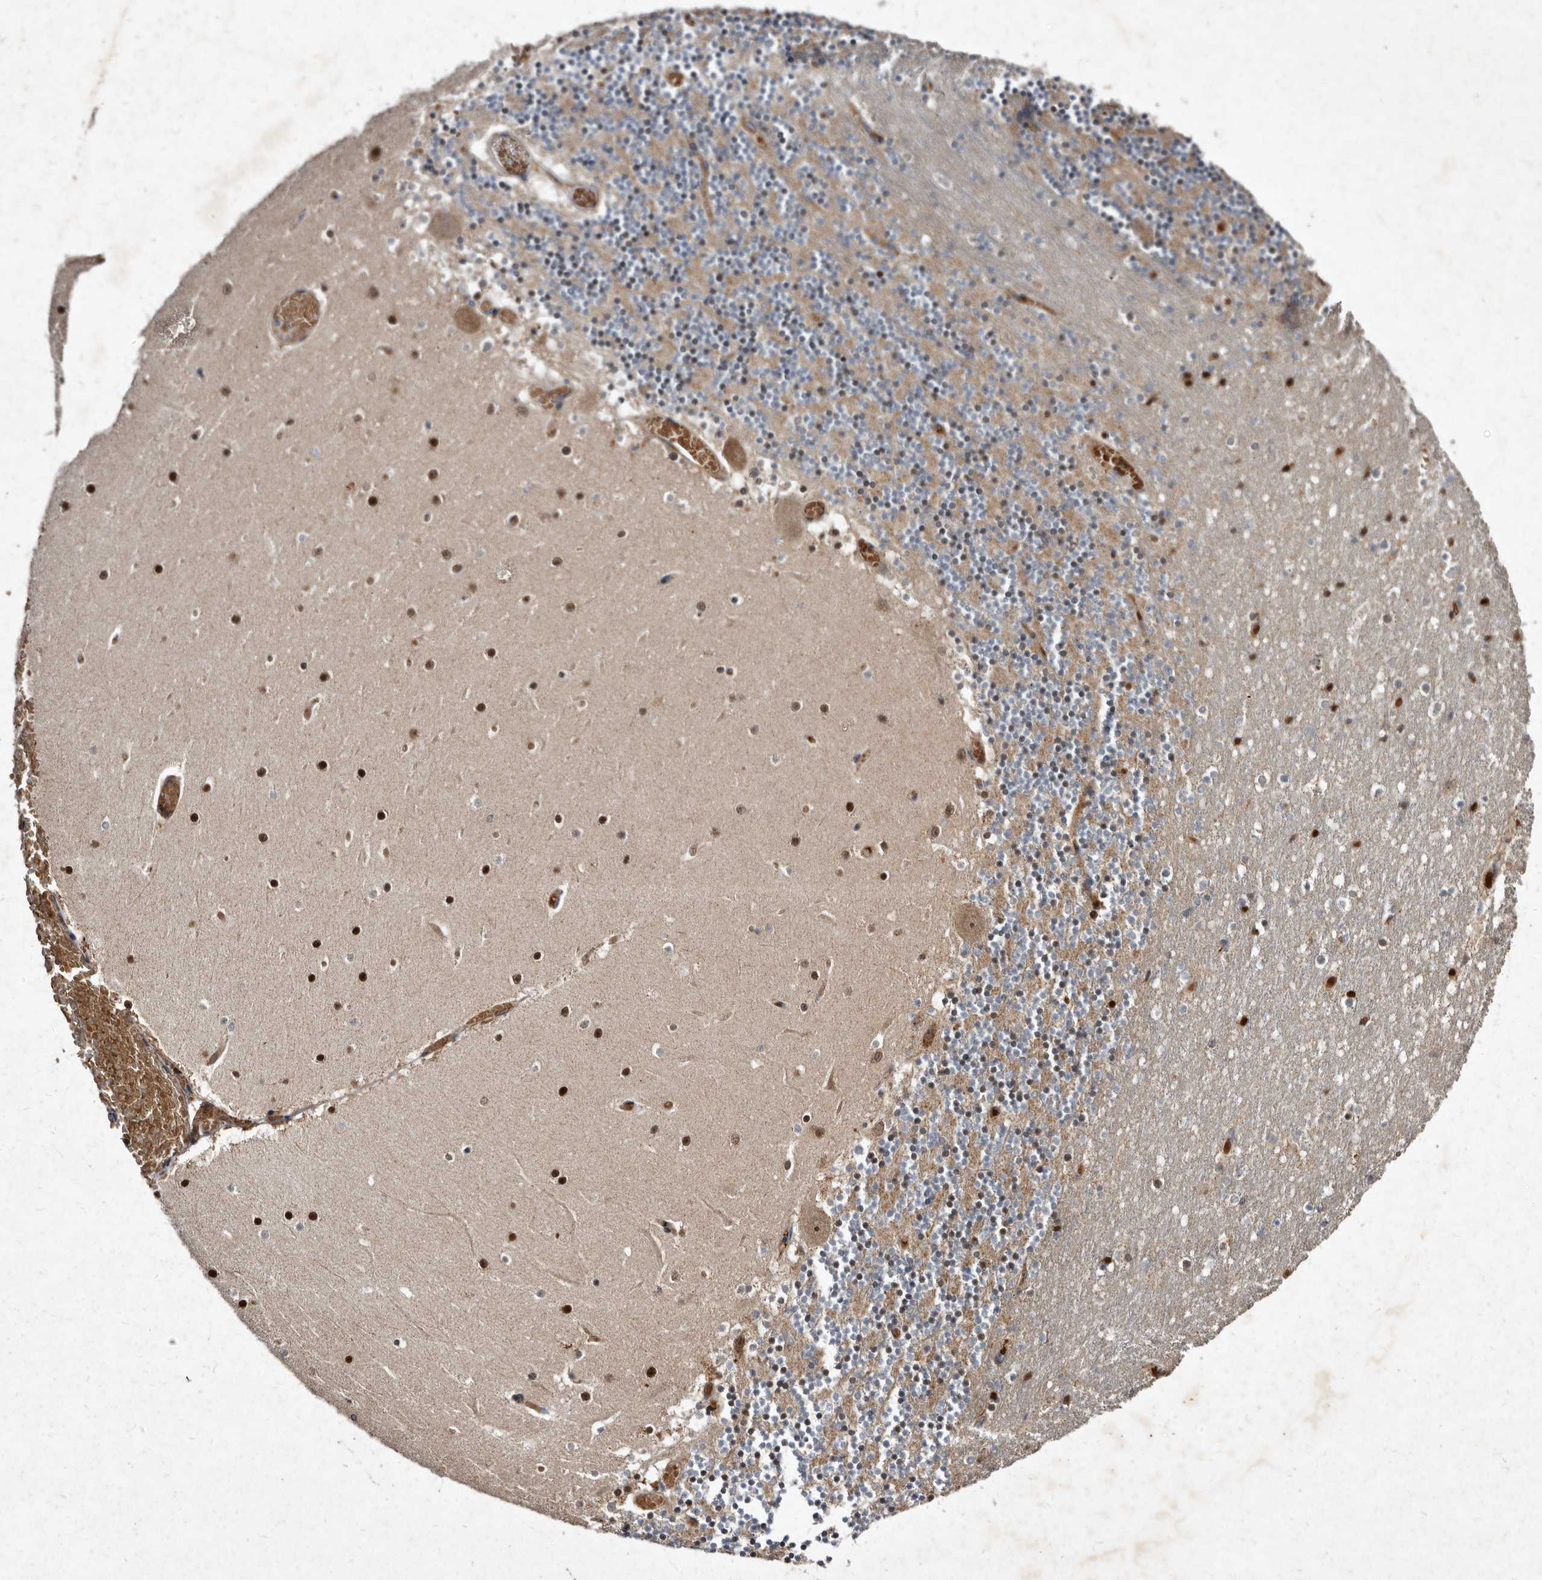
{"staining": {"intensity": "moderate", "quantity": "<25%", "location": "cytoplasmic/membranous"}, "tissue": "cerebellum", "cell_type": "Cells in granular layer", "image_type": "normal", "snomed": [{"axis": "morphology", "description": "Normal tissue, NOS"}, {"axis": "topography", "description": "Cerebellum"}], "caption": "Immunohistochemical staining of normal human cerebellum shows <25% levels of moderate cytoplasmic/membranous protein staining in approximately <25% of cells in granular layer. (Stains: DAB in brown, nuclei in blue, Microscopy: brightfield microscopy at high magnification).", "gene": "YPEL1", "patient": {"sex": "female", "age": 28}}